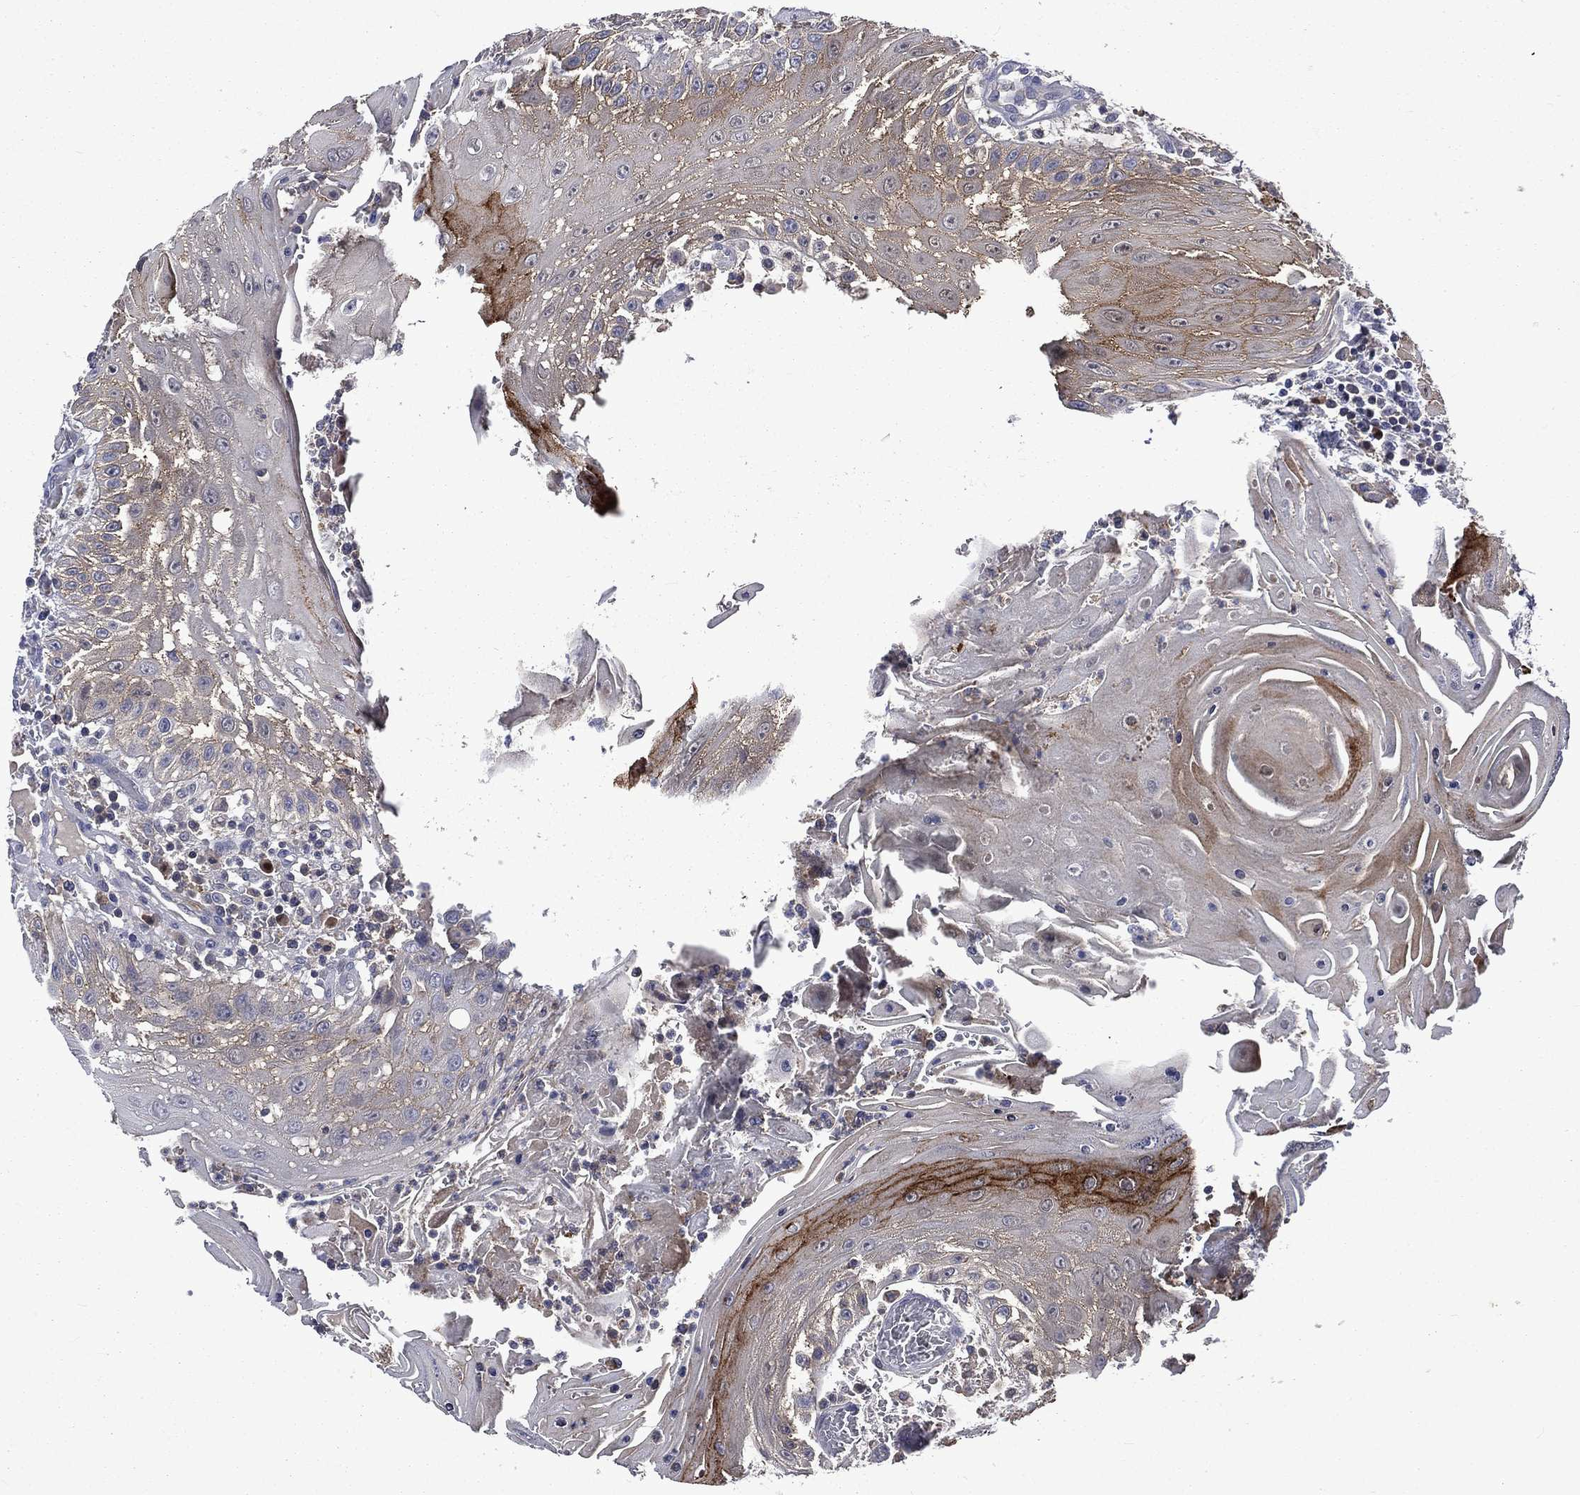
{"staining": {"intensity": "moderate", "quantity": "25%-75%", "location": "cytoplasmic/membranous"}, "tissue": "head and neck cancer", "cell_type": "Tumor cells", "image_type": "cancer", "snomed": [{"axis": "morphology", "description": "Squamous cell carcinoma, NOS"}, {"axis": "topography", "description": "Oral tissue"}, {"axis": "topography", "description": "Head-Neck"}], "caption": "Squamous cell carcinoma (head and neck) stained for a protein exhibits moderate cytoplasmic/membranous positivity in tumor cells. The protein of interest is stained brown, and the nuclei are stained in blue (DAB (3,3'-diaminobenzidine) IHC with brightfield microscopy, high magnification).", "gene": "CA12", "patient": {"sex": "male", "age": 58}}